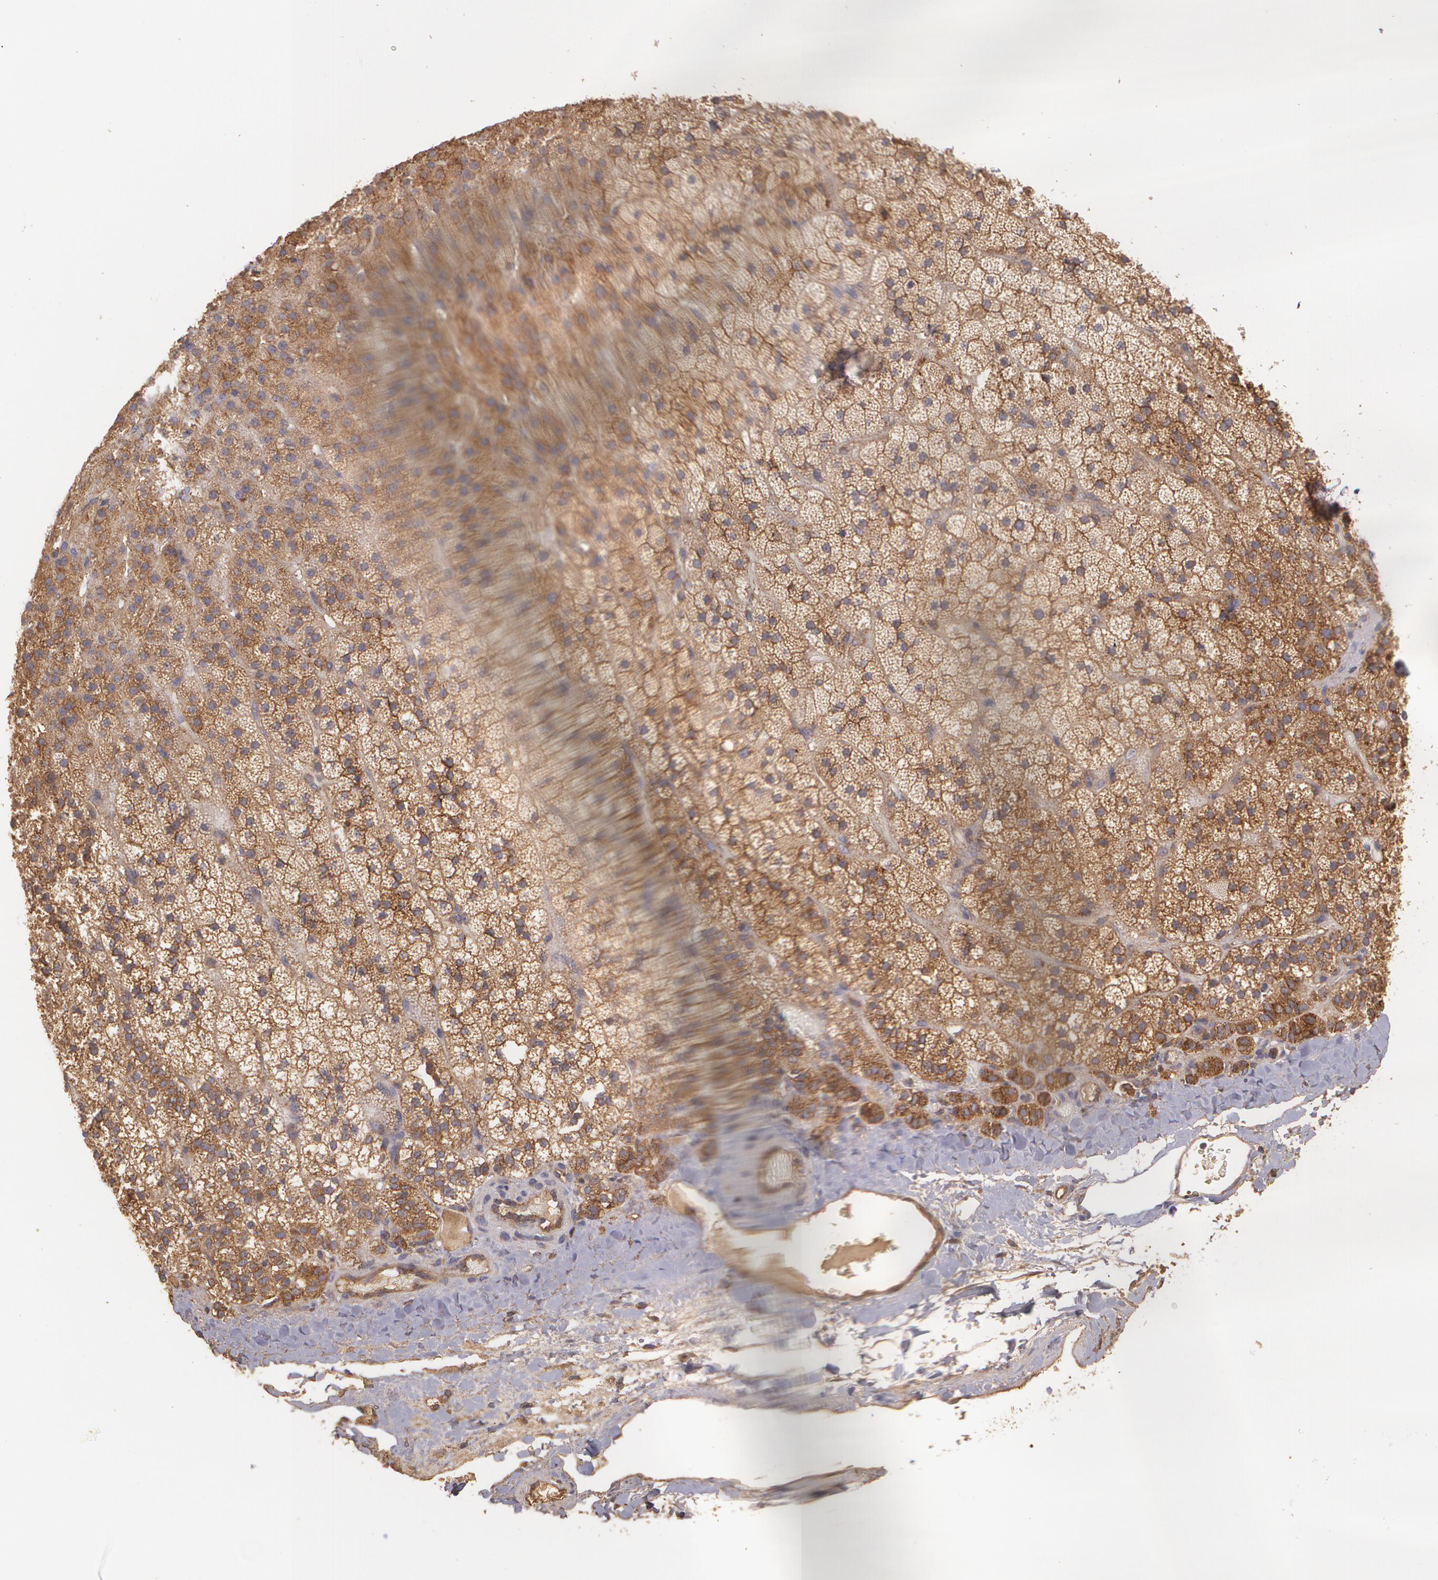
{"staining": {"intensity": "strong", "quantity": ">75%", "location": "cytoplasmic/membranous"}, "tissue": "adrenal gland", "cell_type": "Glandular cells", "image_type": "normal", "snomed": [{"axis": "morphology", "description": "Normal tissue, NOS"}, {"axis": "topography", "description": "Adrenal gland"}], "caption": "Glandular cells display high levels of strong cytoplasmic/membranous positivity in about >75% of cells in unremarkable human adrenal gland.", "gene": "ECE1", "patient": {"sex": "male", "age": 35}}